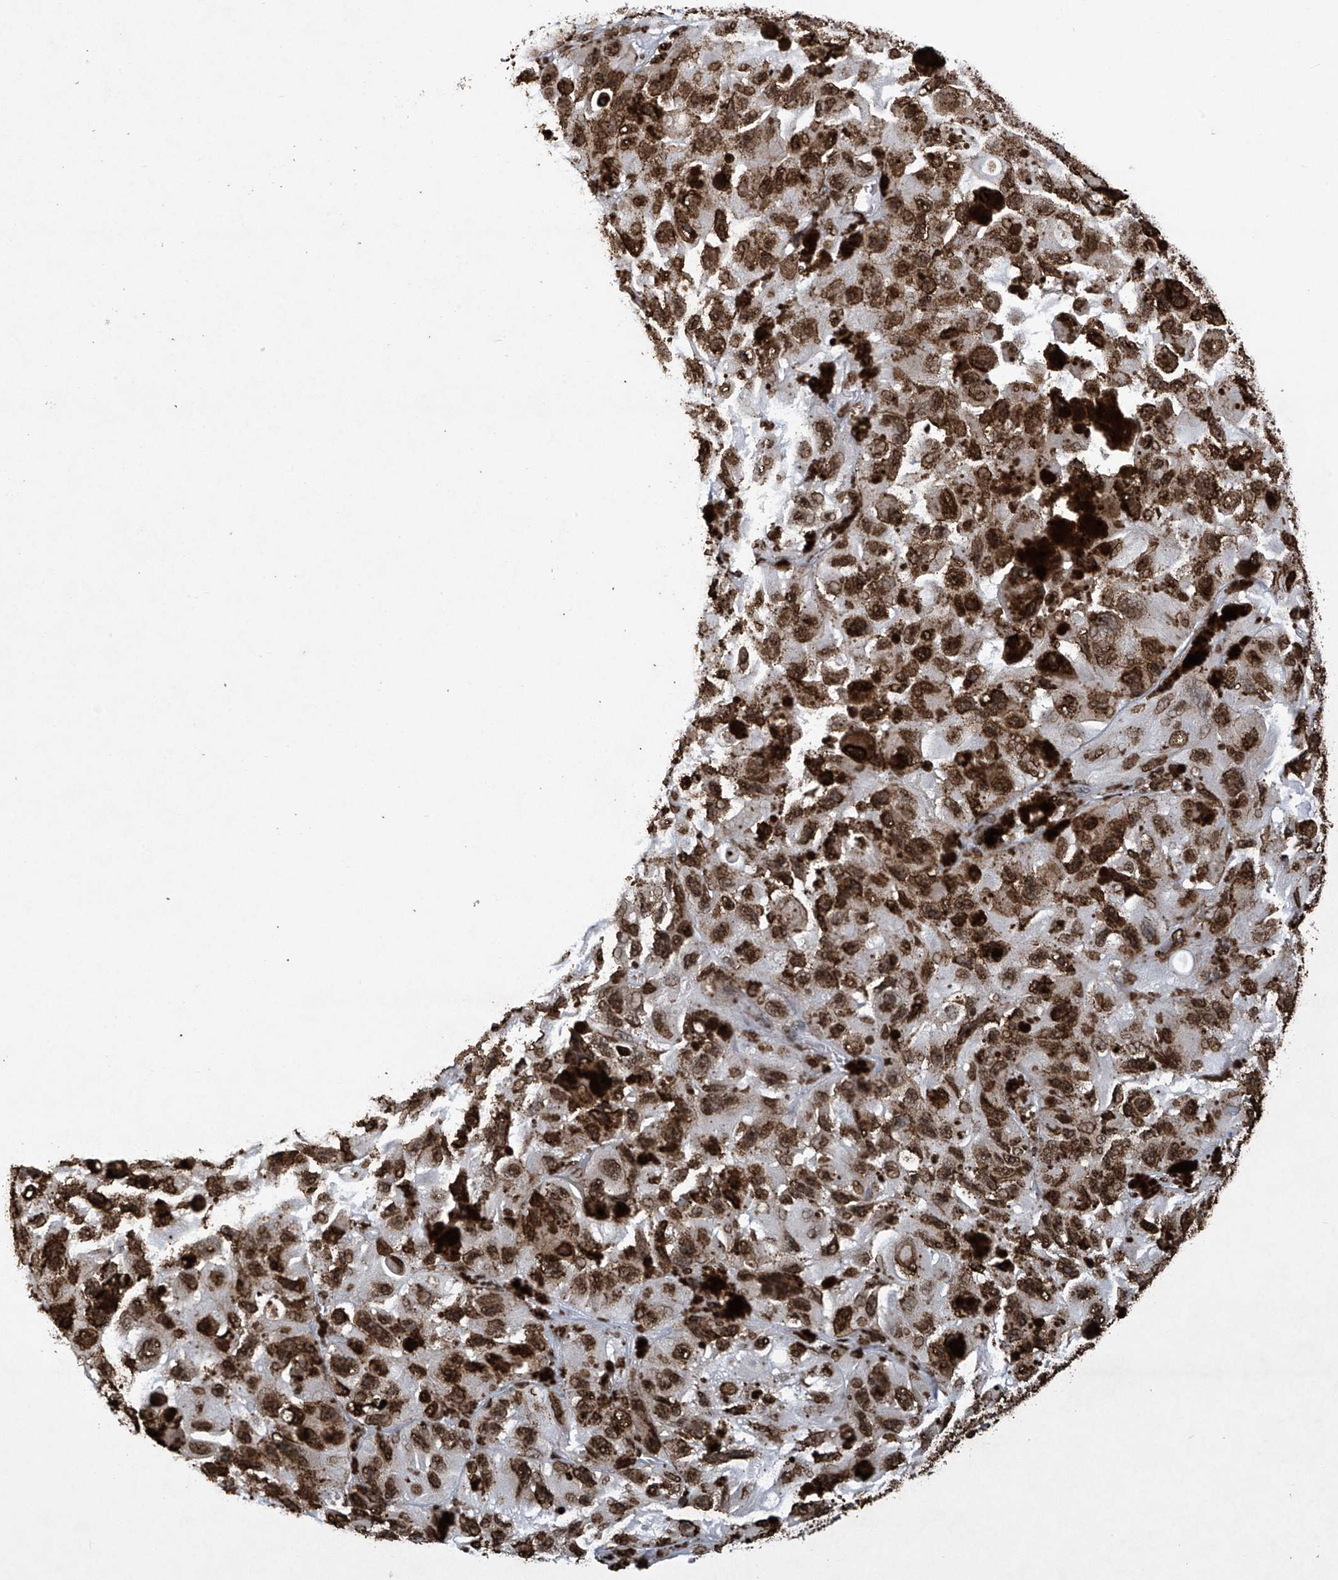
{"staining": {"intensity": "strong", "quantity": ">75%", "location": "nuclear"}, "tissue": "melanoma", "cell_type": "Tumor cells", "image_type": "cancer", "snomed": [{"axis": "morphology", "description": "Malignant melanoma, NOS"}, {"axis": "topography", "description": "Skin"}], "caption": "This histopathology image shows immunohistochemistry (IHC) staining of melanoma, with high strong nuclear expression in about >75% of tumor cells.", "gene": "H3-3A", "patient": {"sex": "female", "age": 73}}